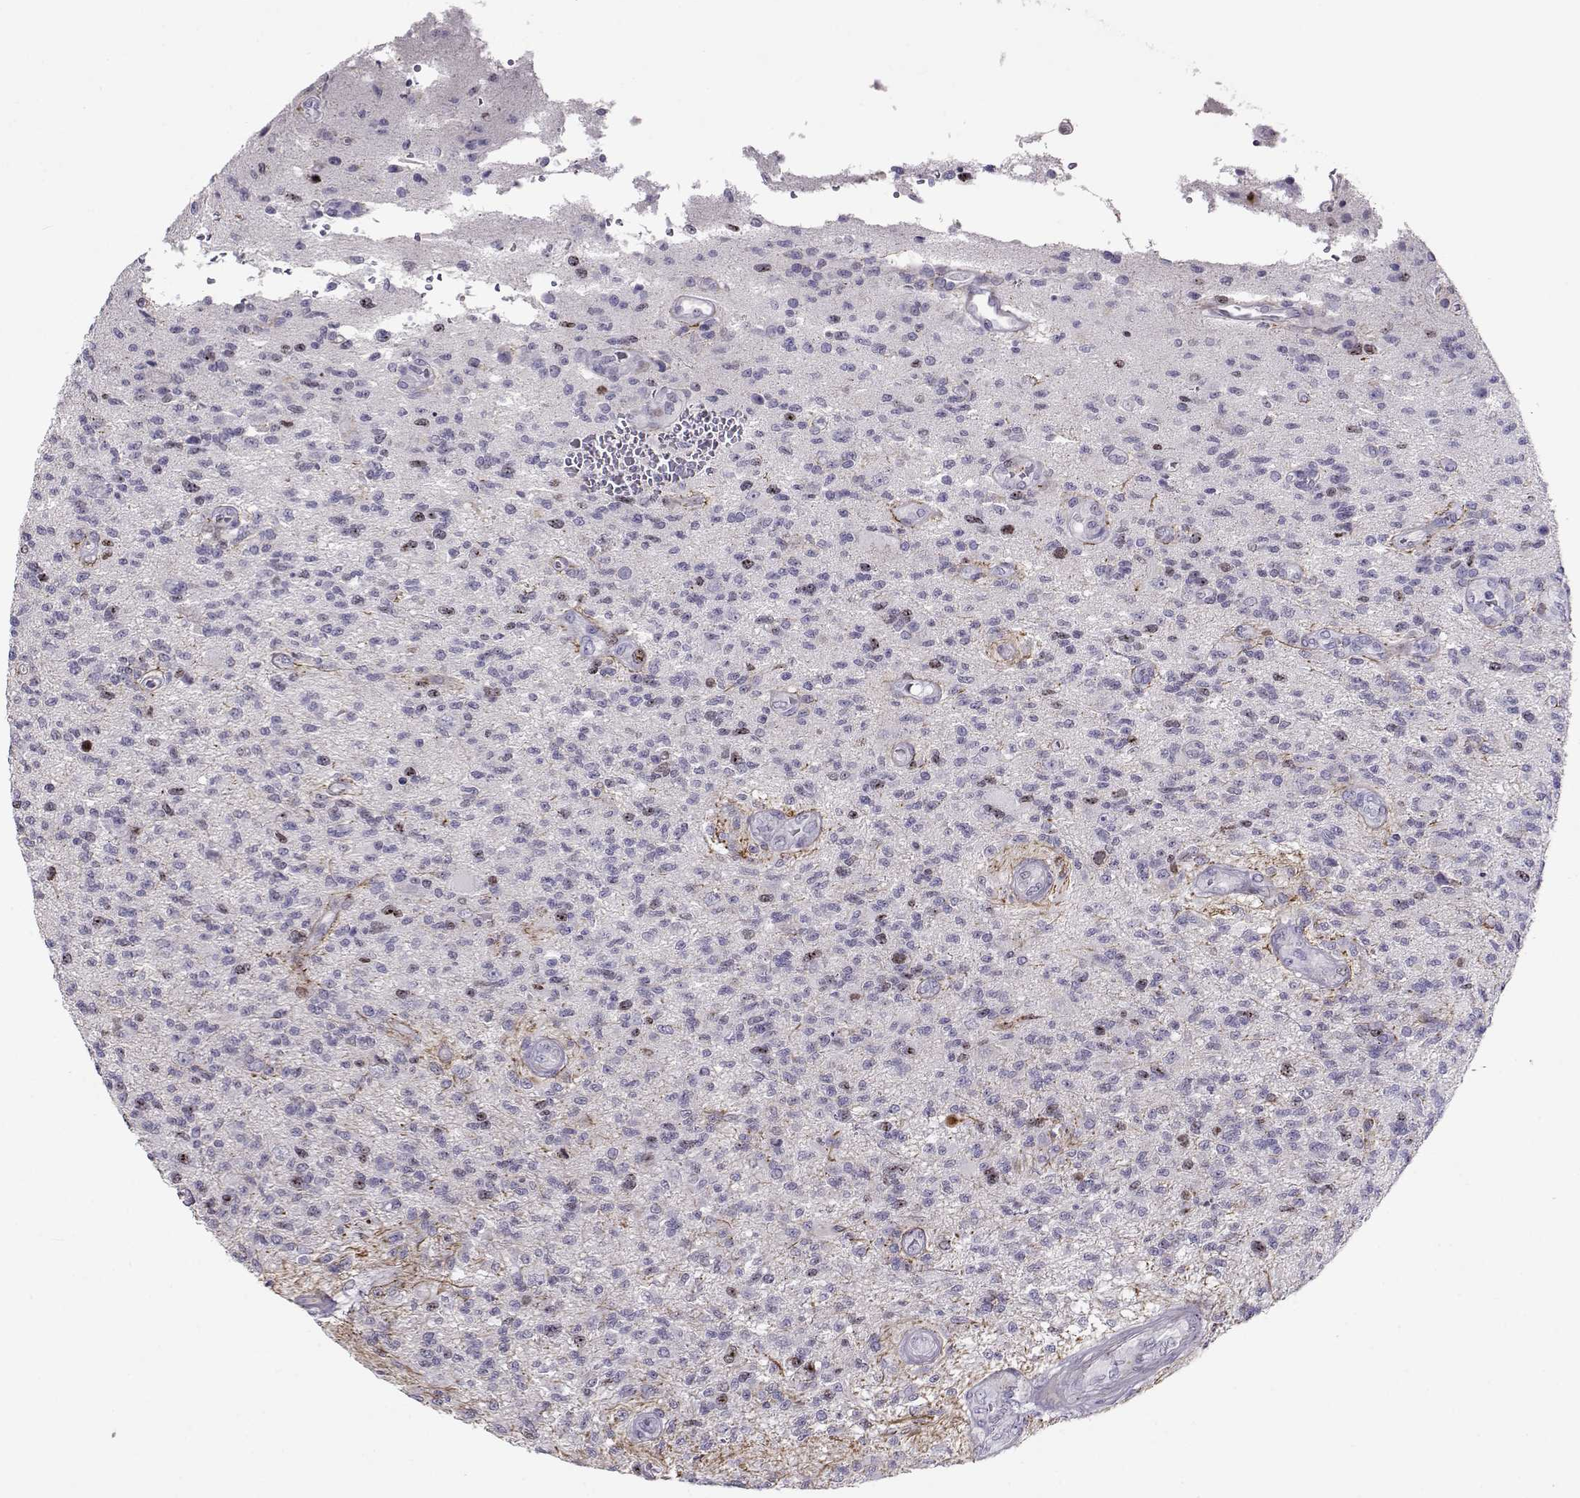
{"staining": {"intensity": "negative", "quantity": "none", "location": "none"}, "tissue": "glioma", "cell_type": "Tumor cells", "image_type": "cancer", "snomed": [{"axis": "morphology", "description": "Glioma, malignant, High grade"}, {"axis": "topography", "description": "Brain"}], "caption": "Photomicrograph shows no significant protein positivity in tumor cells of high-grade glioma (malignant).", "gene": "NPW", "patient": {"sex": "male", "age": 56}}